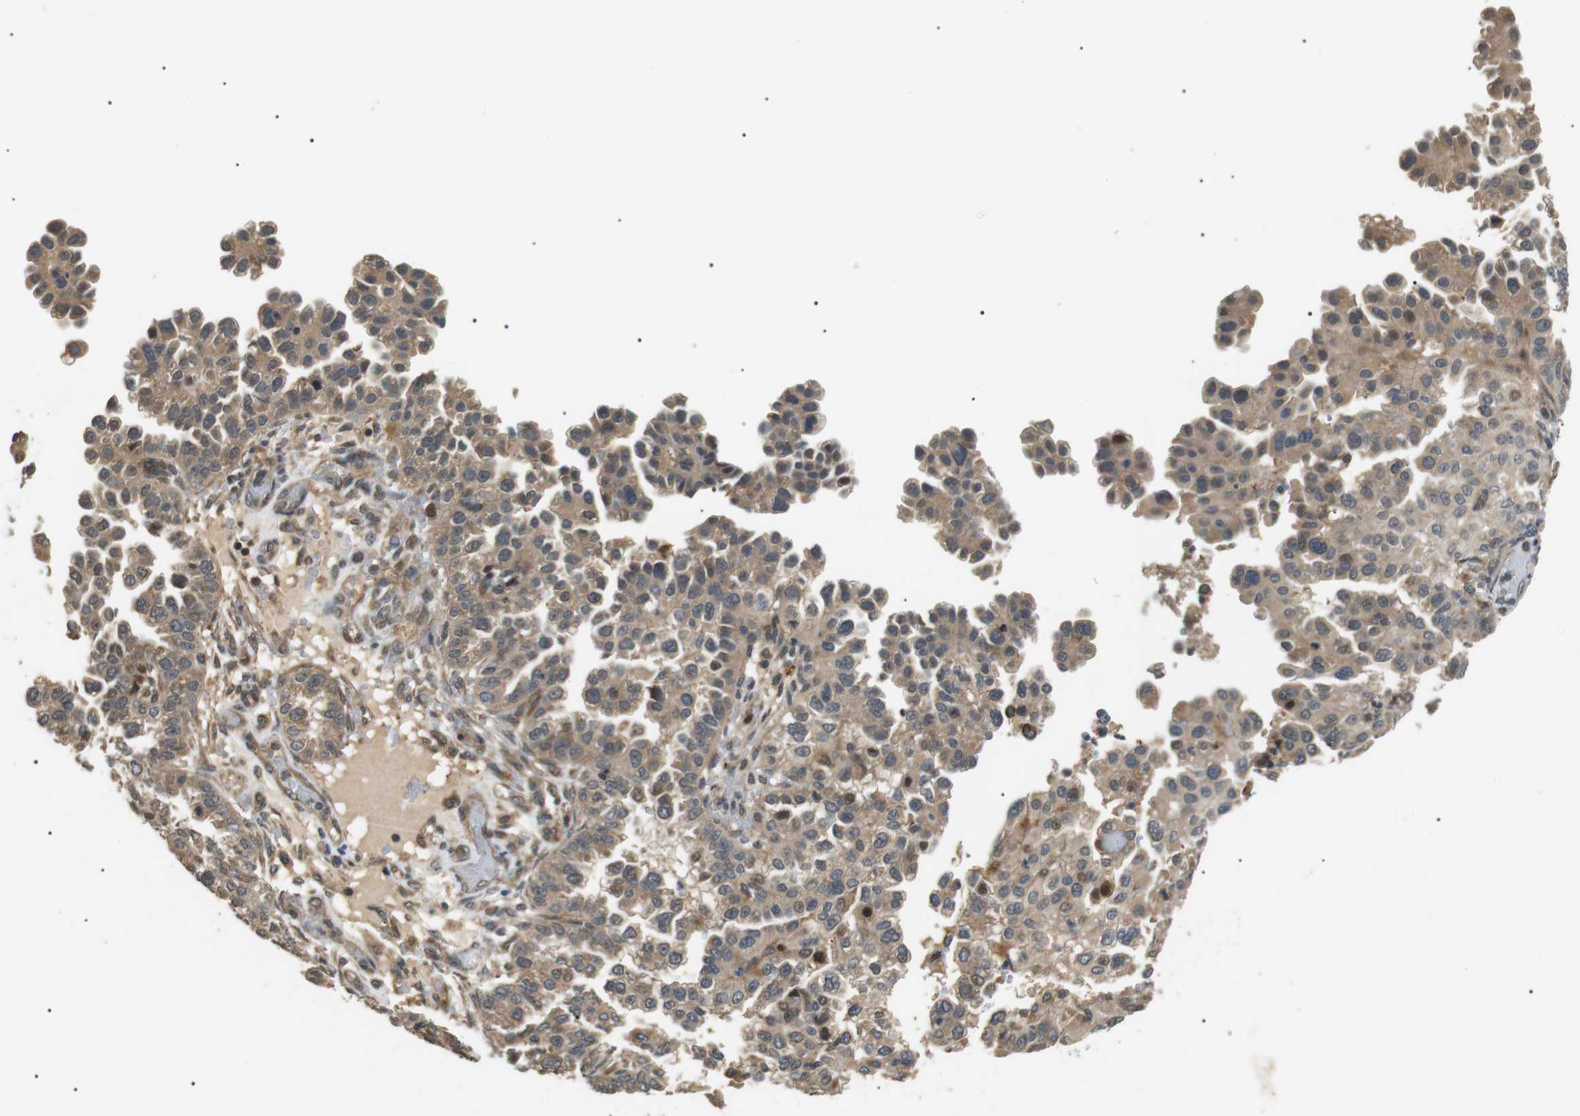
{"staining": {"intensity": "weak", "quantity": ">75%", "location": "cytoplasmic/membranous"}, "tissue": "endometrial cancer", "cell_type": "Tumor cells", "image_type": "cancer", "snomed": [{"axis": "morphology", "description": "Adenocarcinoma, NOS"}, {"axis": "topography", "description": "Endometrium"}], "caption": "Adenocarcinoma (endometrial) stained with a brown dye displays weak cytoplasmic/membranous positive staining in approximately >75% of tumor cells.", "gene": "HSPA13", "patient": {"sex": "female", "age": 85}}